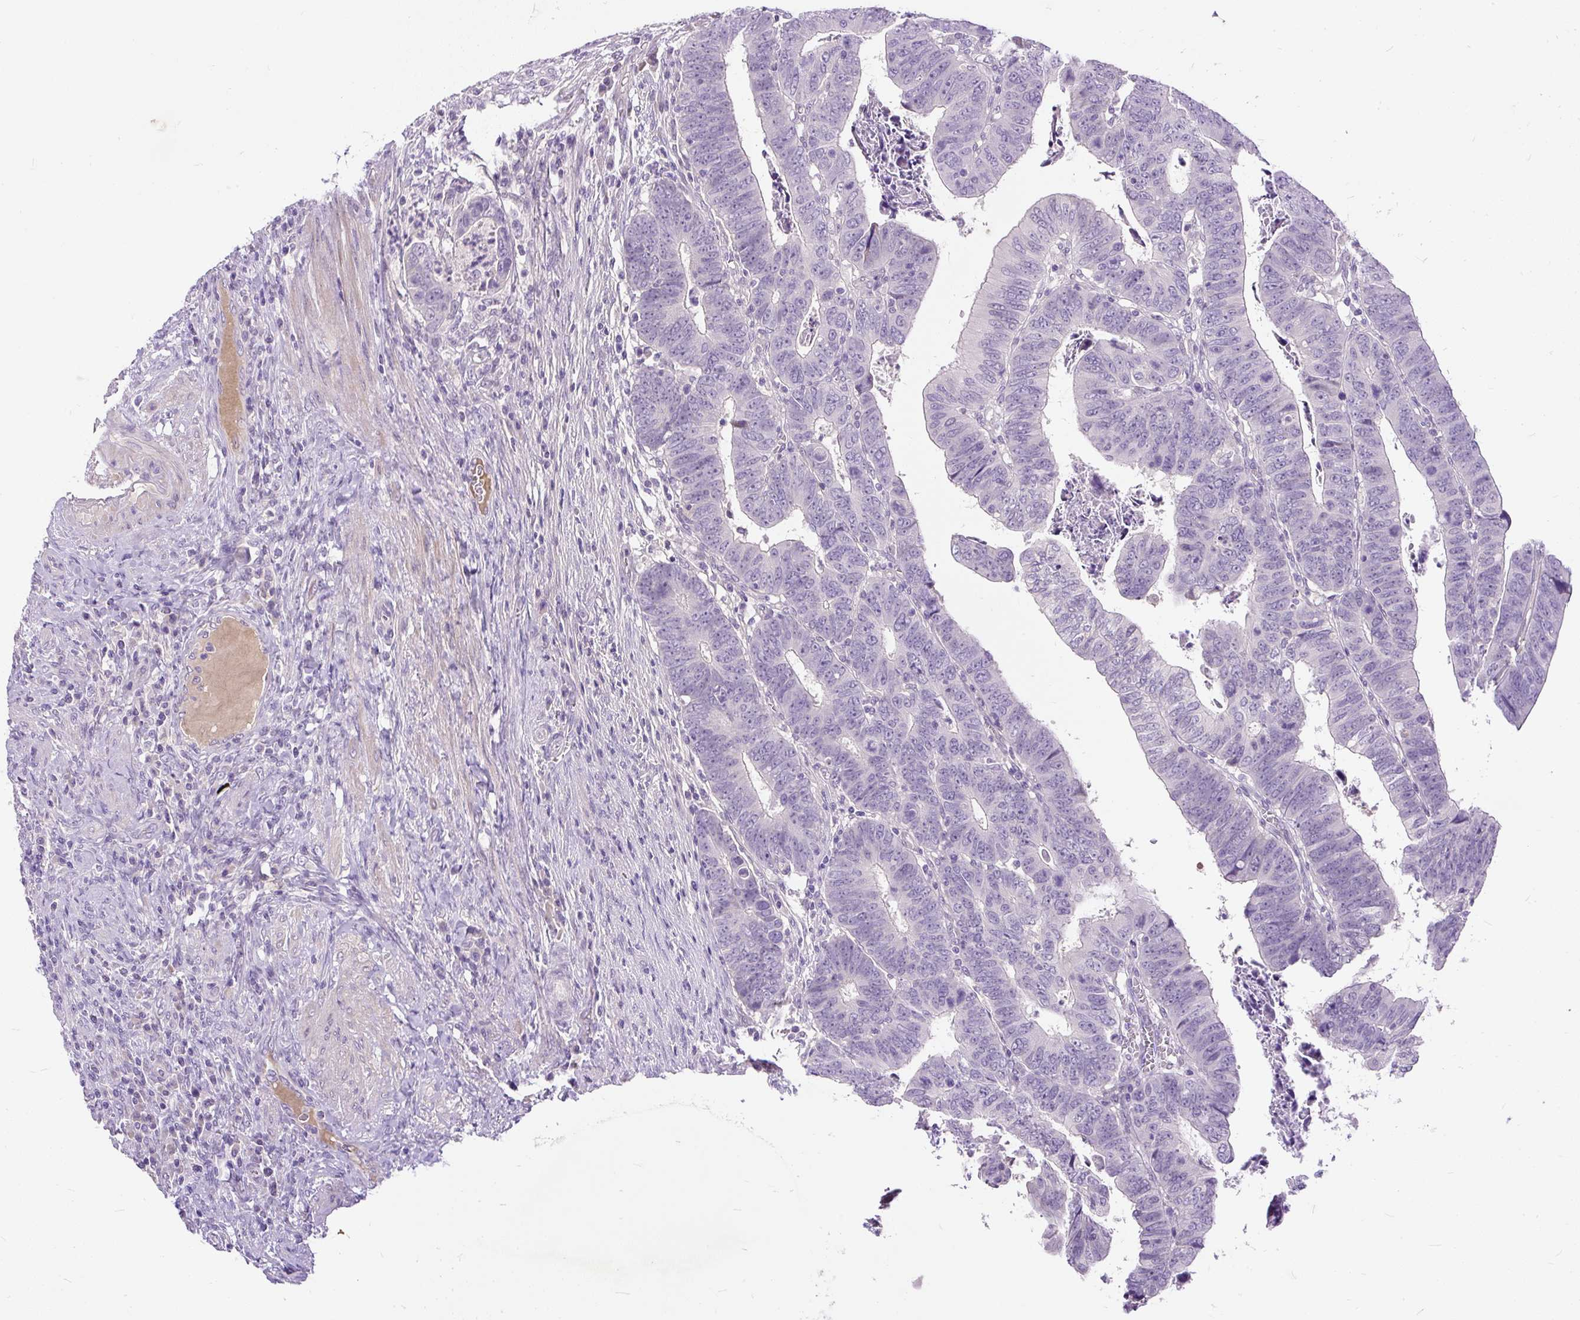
{"staining": {"intensity": "negative", "quantity": "none", "location": "none"}, "tissue": "colorectal cancer", "cell_type": "Tumor cells", "image_type": "cancer", "snomed": [{"axis": "morphology", "description": "Normal tissue, NOS"}, {"axis": "morphology", "description": "Adenocarcinoma, NOS"}, {"axis": "topography", "description": "Rectum"}], "caption": "A histopathology image of adenocarcinoma (colorectal) stained for a protein reveals no brown staining in tumor cells.", "gene": "KRTAP20-3", "patient": {"sex": "female", "age": 65}}